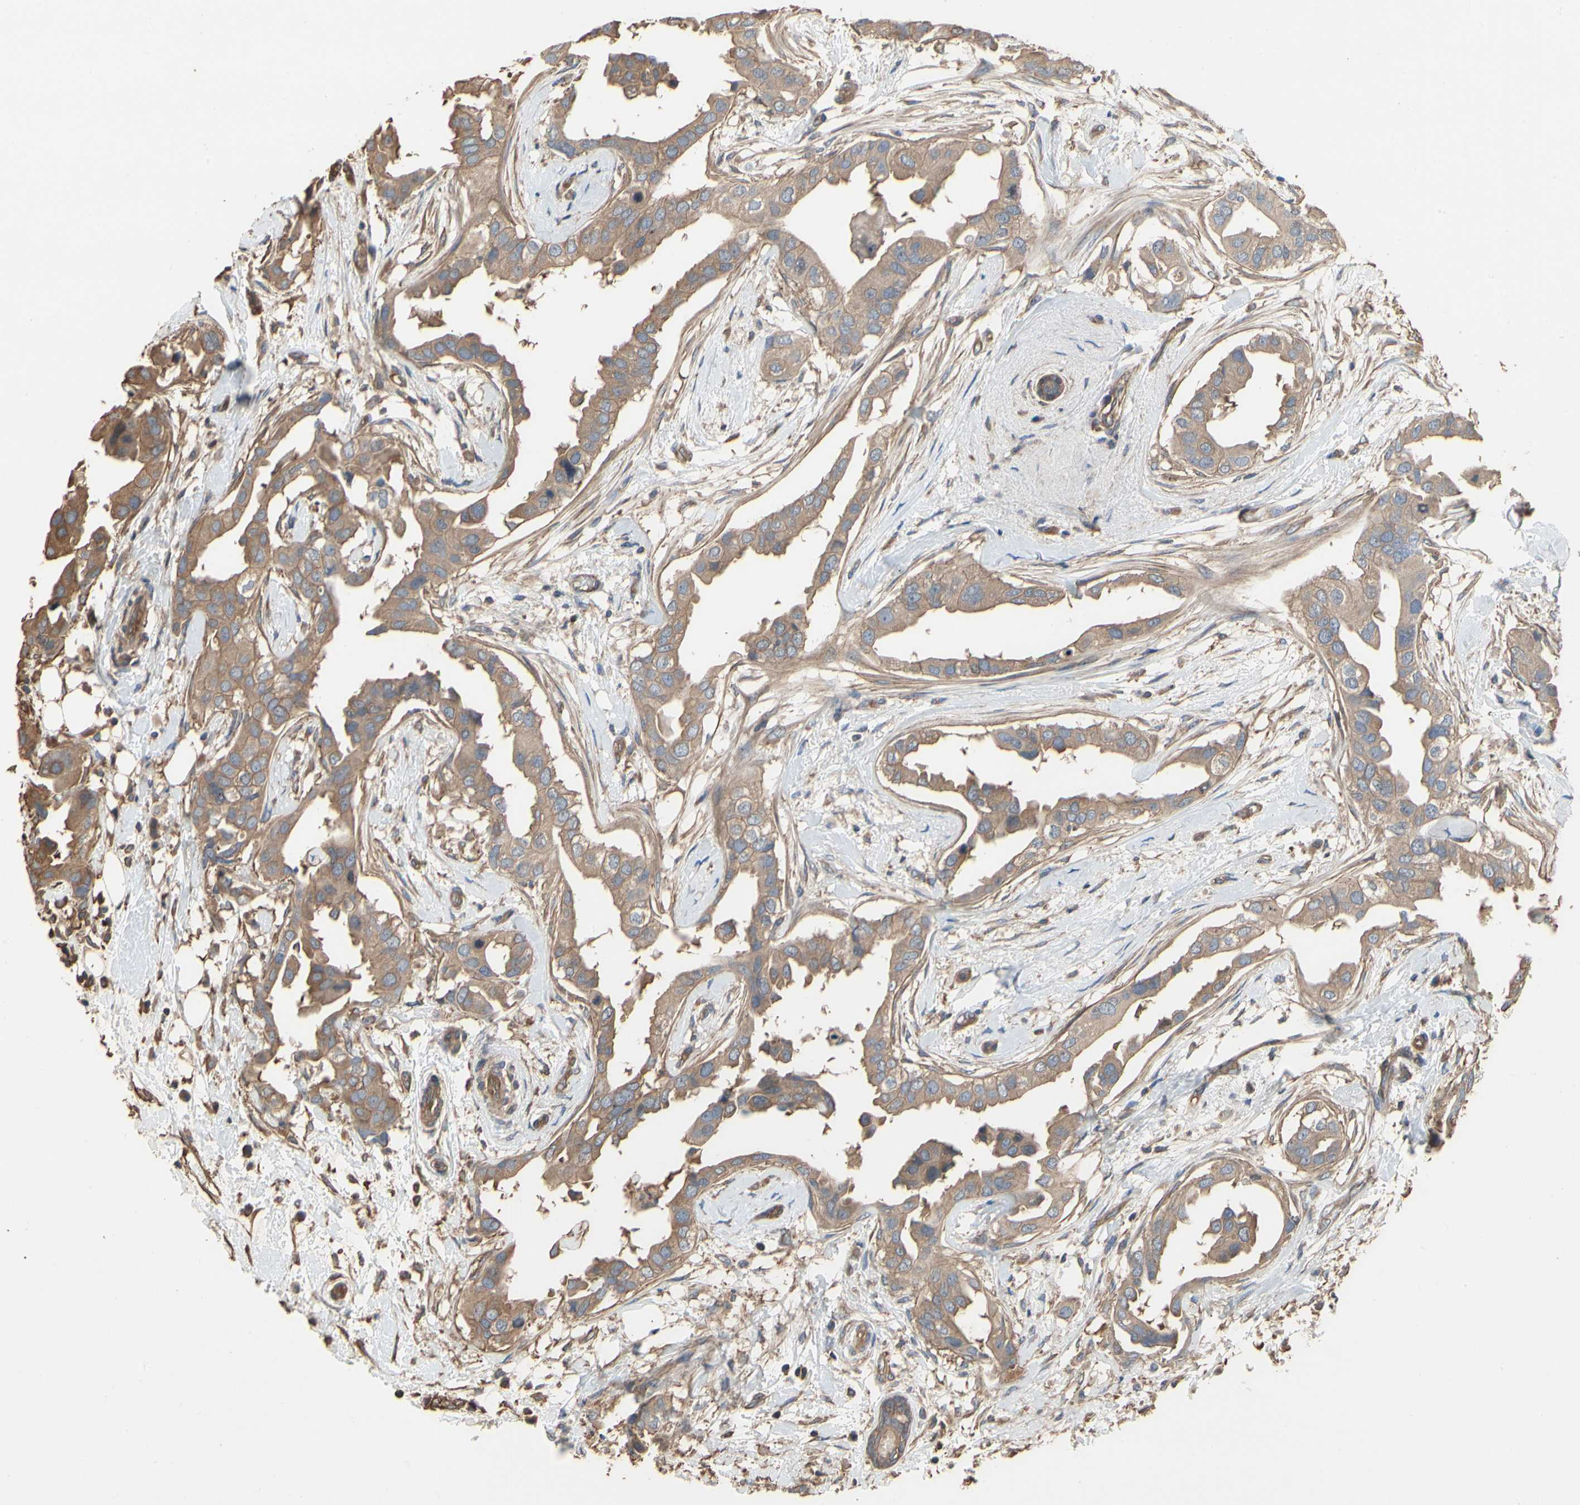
{"staining": {"intensity": "moderate", "quantity": ">75%", "location": "cytoplasmic/membranous"}, "tissue": "breast cancer", "cell_type": "Tumor cells", "image_type": "cancer", "snomed": [{"axis": "morphology", "description": "Duct carcinoma"}, {"axis": "topography", "description": "Breast"}], "caption": "Human invasive ductal carcinoma (breast) stained for a protein (brown) reveals moderate cytoplasmic/membranous positive positivity in about >75% of tumor cells.", "gene": "PDZK1", "patient": {"sex": "female", "age": 40}}